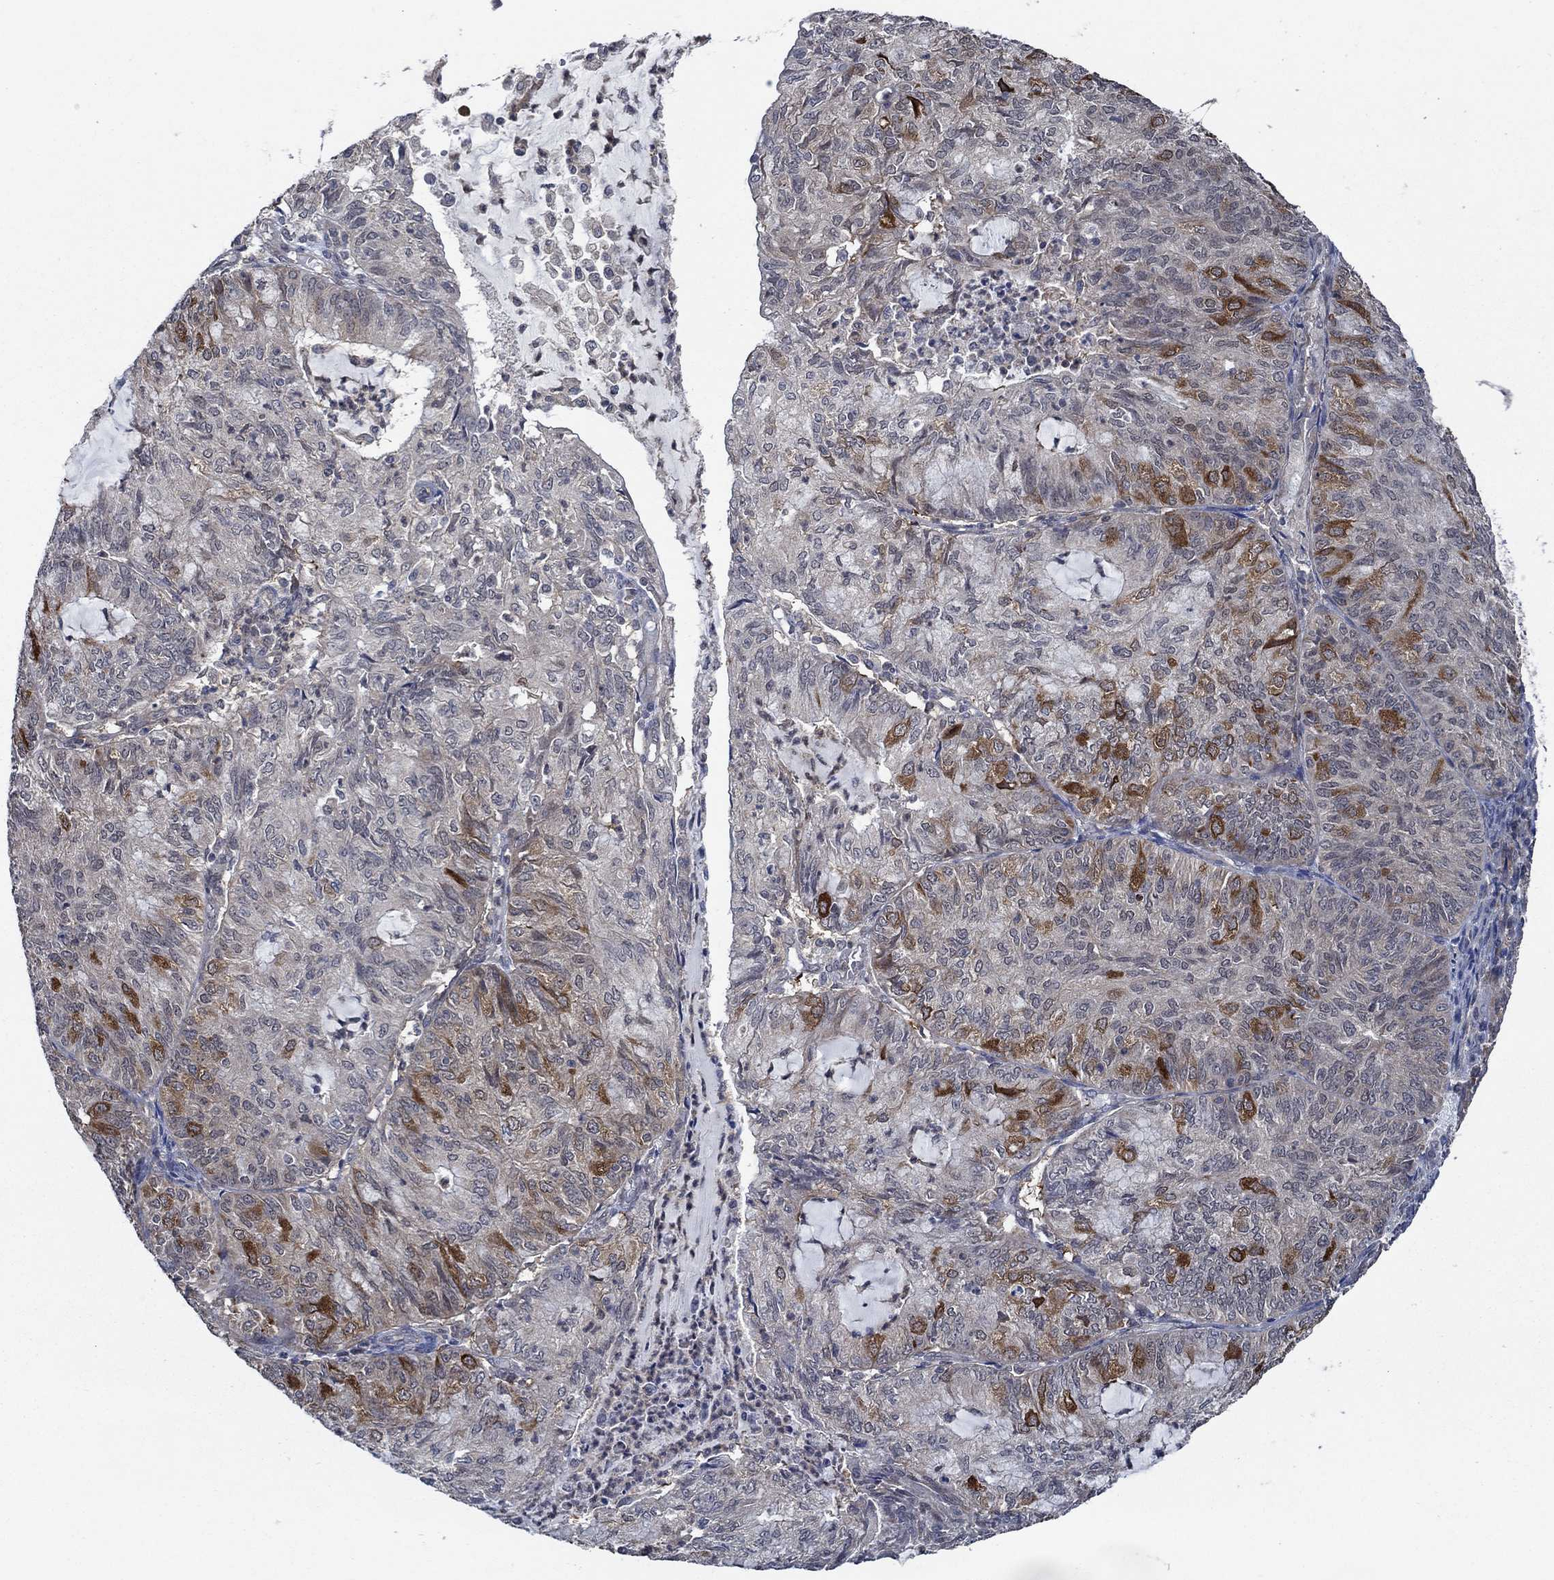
{"staining": {"intensity": "strong", "quantity": "<25%", "location": "cytoplasmic/membranous"}, "tissue": "endometrial cancer", "cell_type": "Tumor cells", "image_type": "cancer", "snomed": [{"axis": "morphology", "description": "Adenocarcinoma, NOS"}, {"axis": "topography", "description": "Endometrium"}], "caption": "Protein staining demonstrates strong cytoplasmic/membranous staining in about <25% of tumor cells in endometrial cancer (adenocarcinoma). (DAB IHC with brightfield microscopy, high magnification).", "gene": "DACT1", "patient": {"sex": "female", "age": 82}}